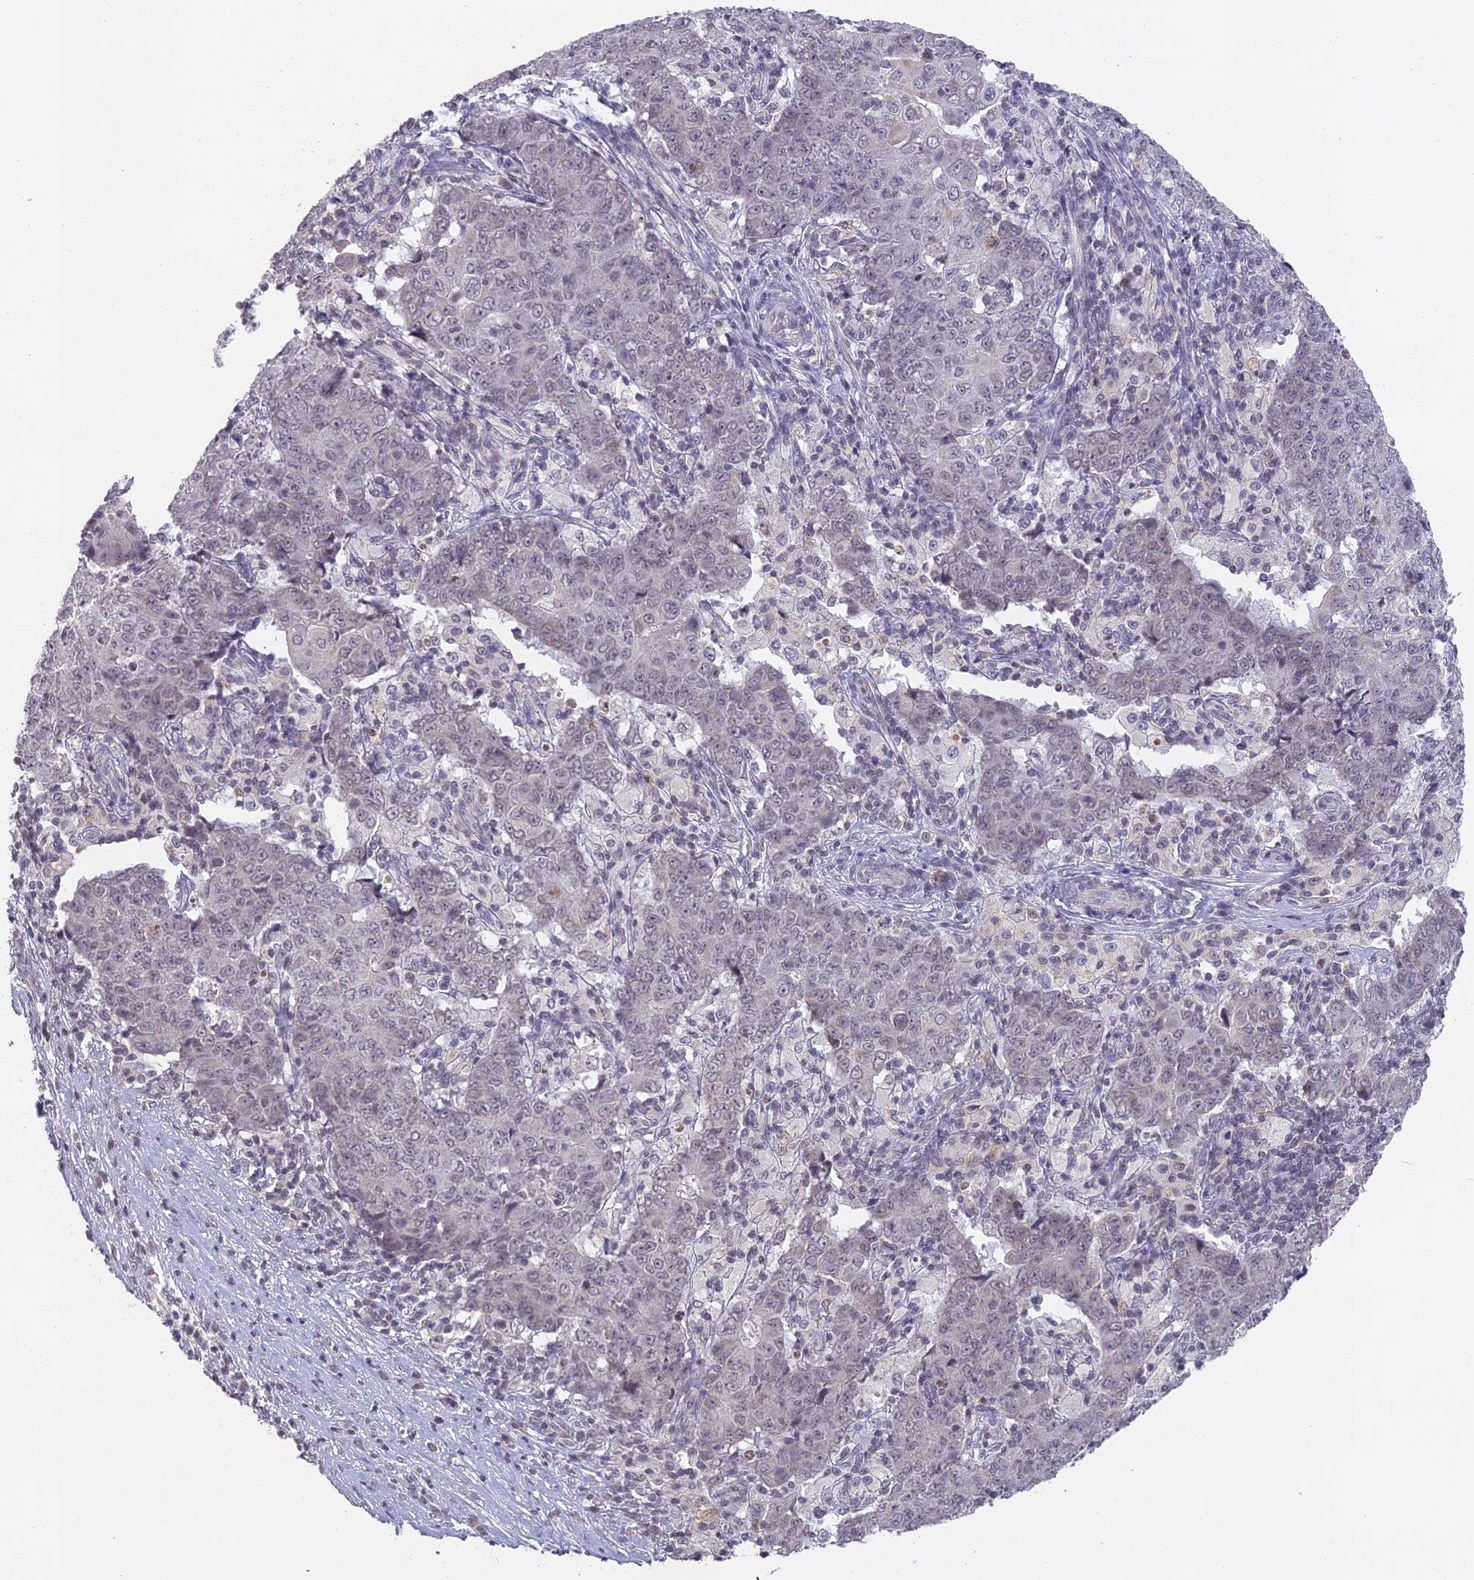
{"staining": {"intensity": "negative", "quantity": "none", "location": "none"}, "tissue": "ovarian cancer", "cell_type": "Tumor cells", "image_type": "cancer", "snomed": [{"axis": "morphology", "description": "Carcinoma, endometroid"}, {"axis": "topography", "description": "Ovary"}], "caption": "Immunohistochemical staining of ovarian endometroid carcinoma demonstrates no significant positivity in tumor cells.", "gene": "ERG28", "patient": {"sex": "female", "age": 42}}